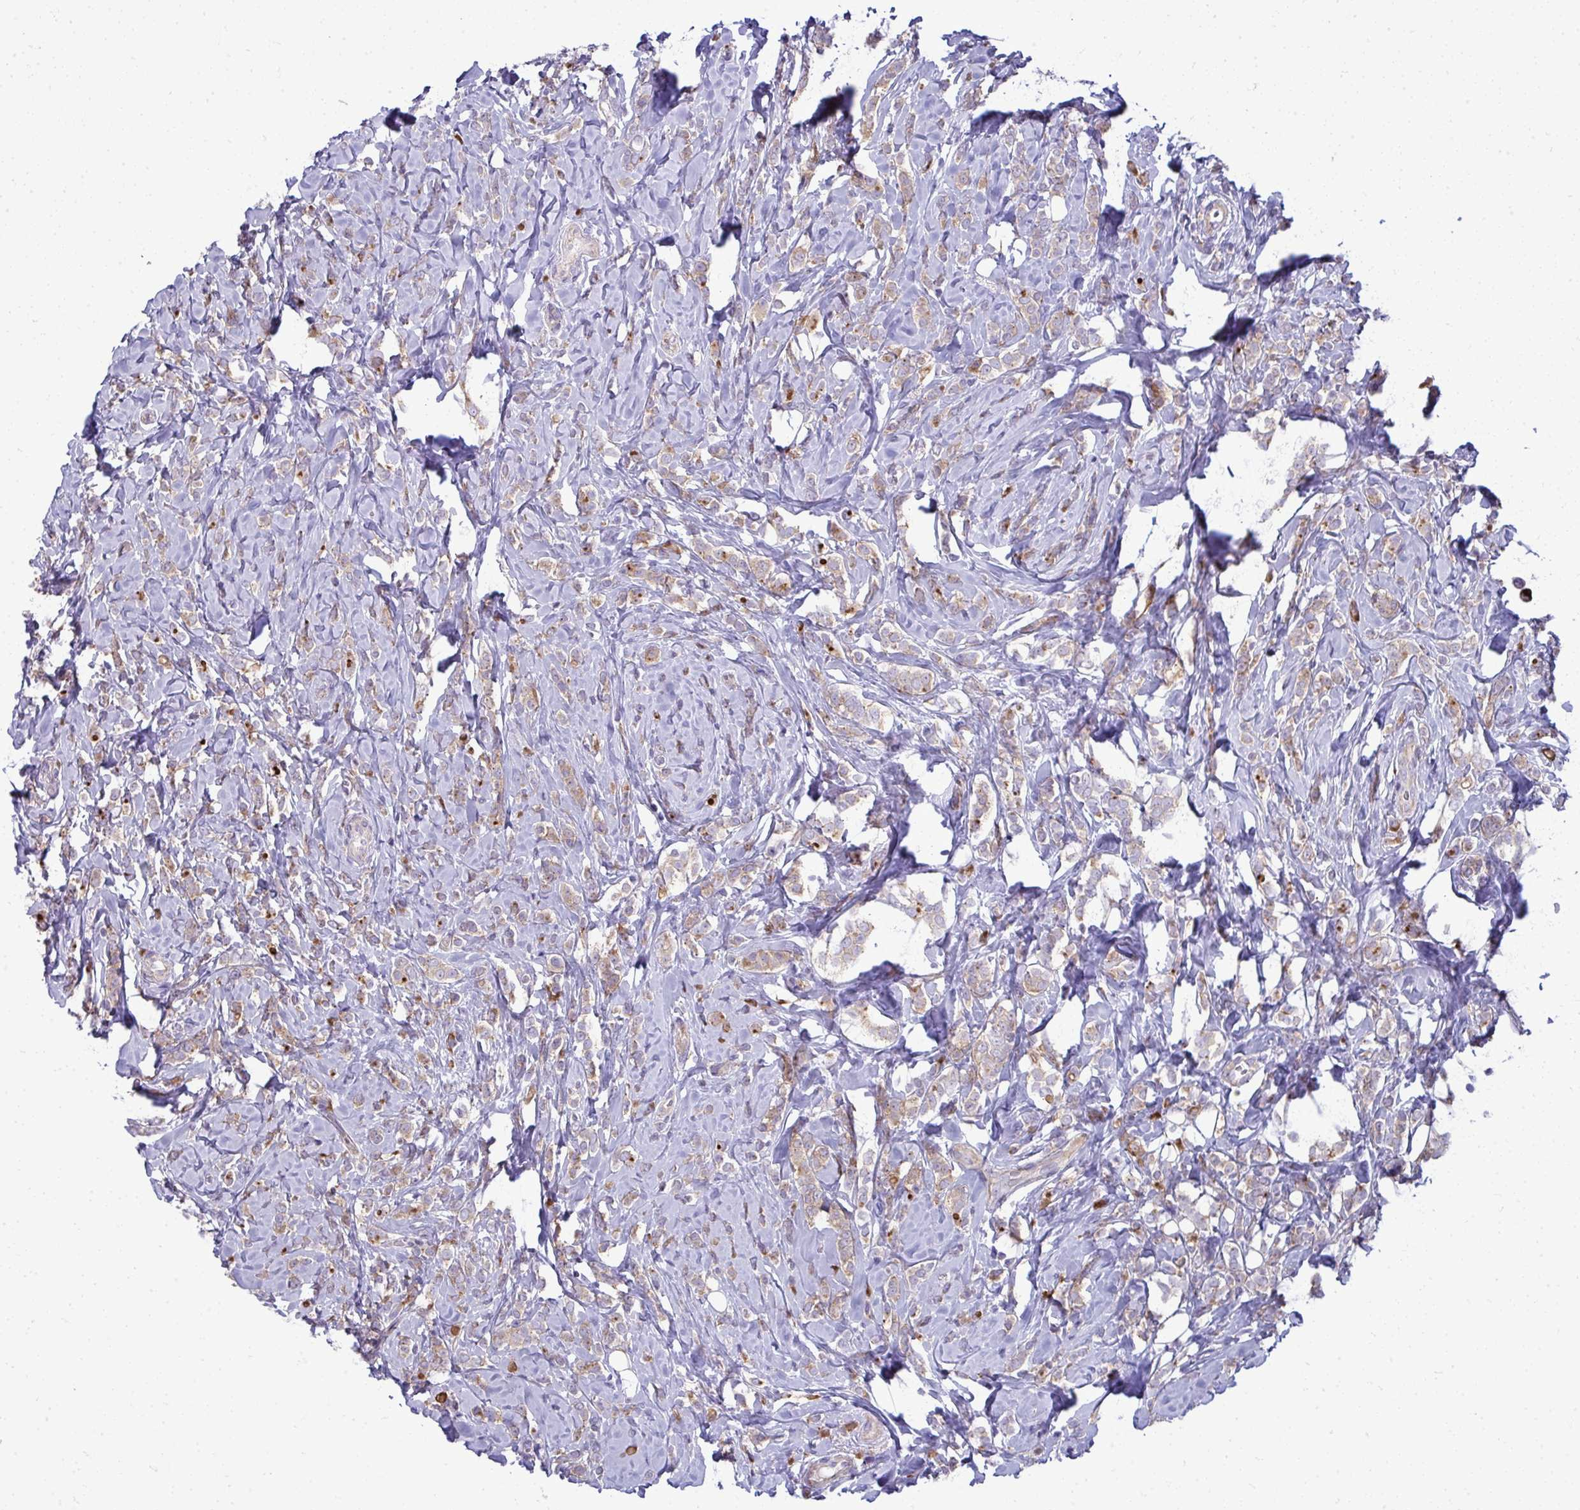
{"staining": {"intensity": "strong", "quantity": "<25%", "location": "cytoplasmic/membranous"}, "tissue": "breast cancer", "cell_type": "Tumor cells", "image_type": "cancer", "snomed": [{"axis": "morphology", "description": "Lobular carcinoma"}, {"axis": "topography", "description": "Breast"}], "caption": "IHC of human breast cancer exhibits medium levels of strong cytoplasmic/membranous expression in about <25% of tumor cells.", "gene": "GFPT2", "patient": {"sex": "female", "age": 49}}